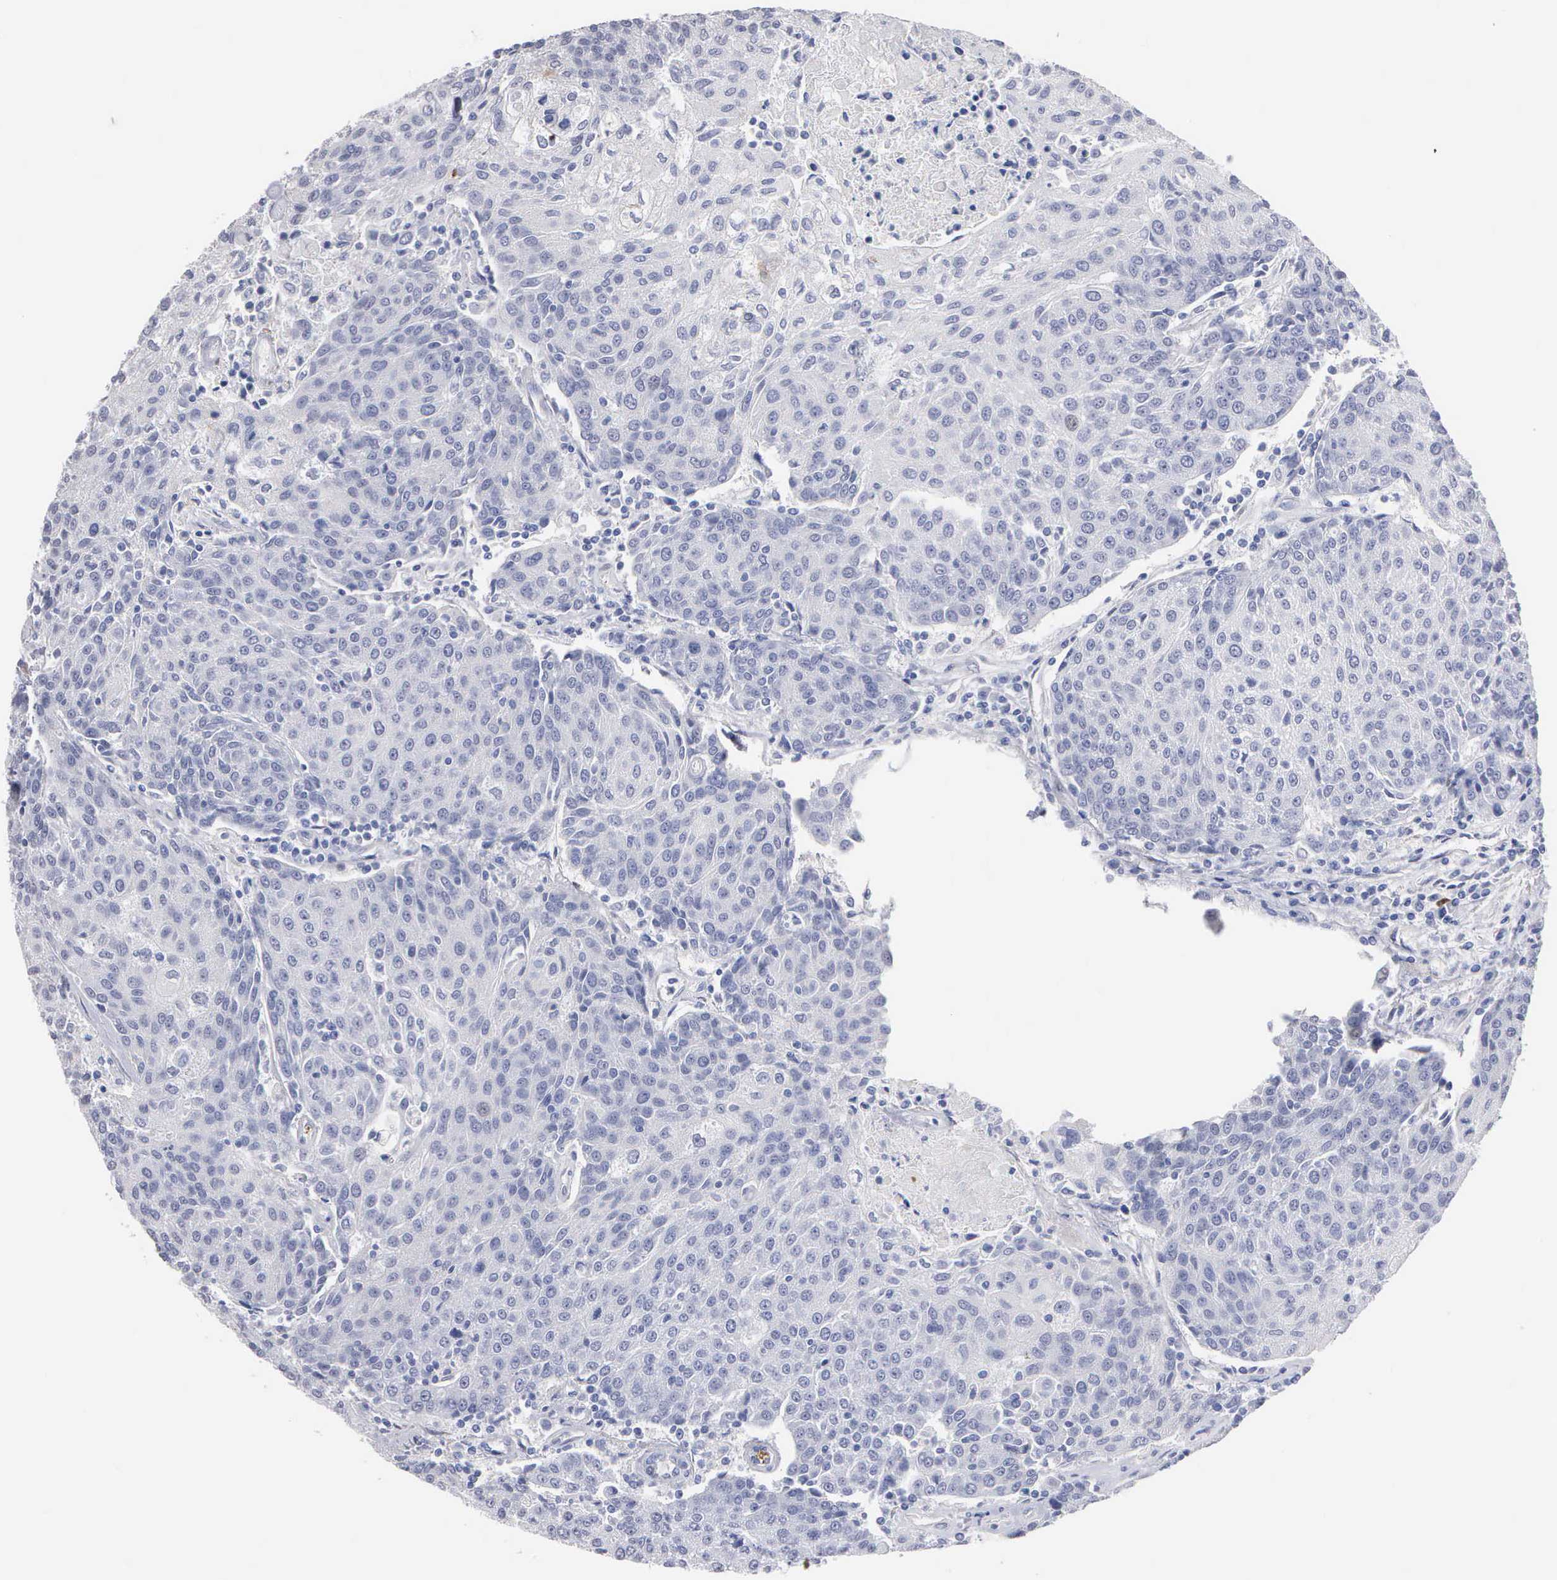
{"staining": {"intensity": "negative", "quantity": "none", "location": "none"}, "tissue": "urothelial cancer", "cell_type": "Tumor cells", "image_type": "cancer", "snomed": [{"axis": "morphology", "description": "Urothelial carcinoma, High grade"}, {"axis": "topography", "description": "Urinary bladder"}], "caption": "The photomicrograph displays no significant expression in tumor cells of urothelial cancer.", "gene": "ELFN2", "patient": {"sex": "female", "age": 85}}